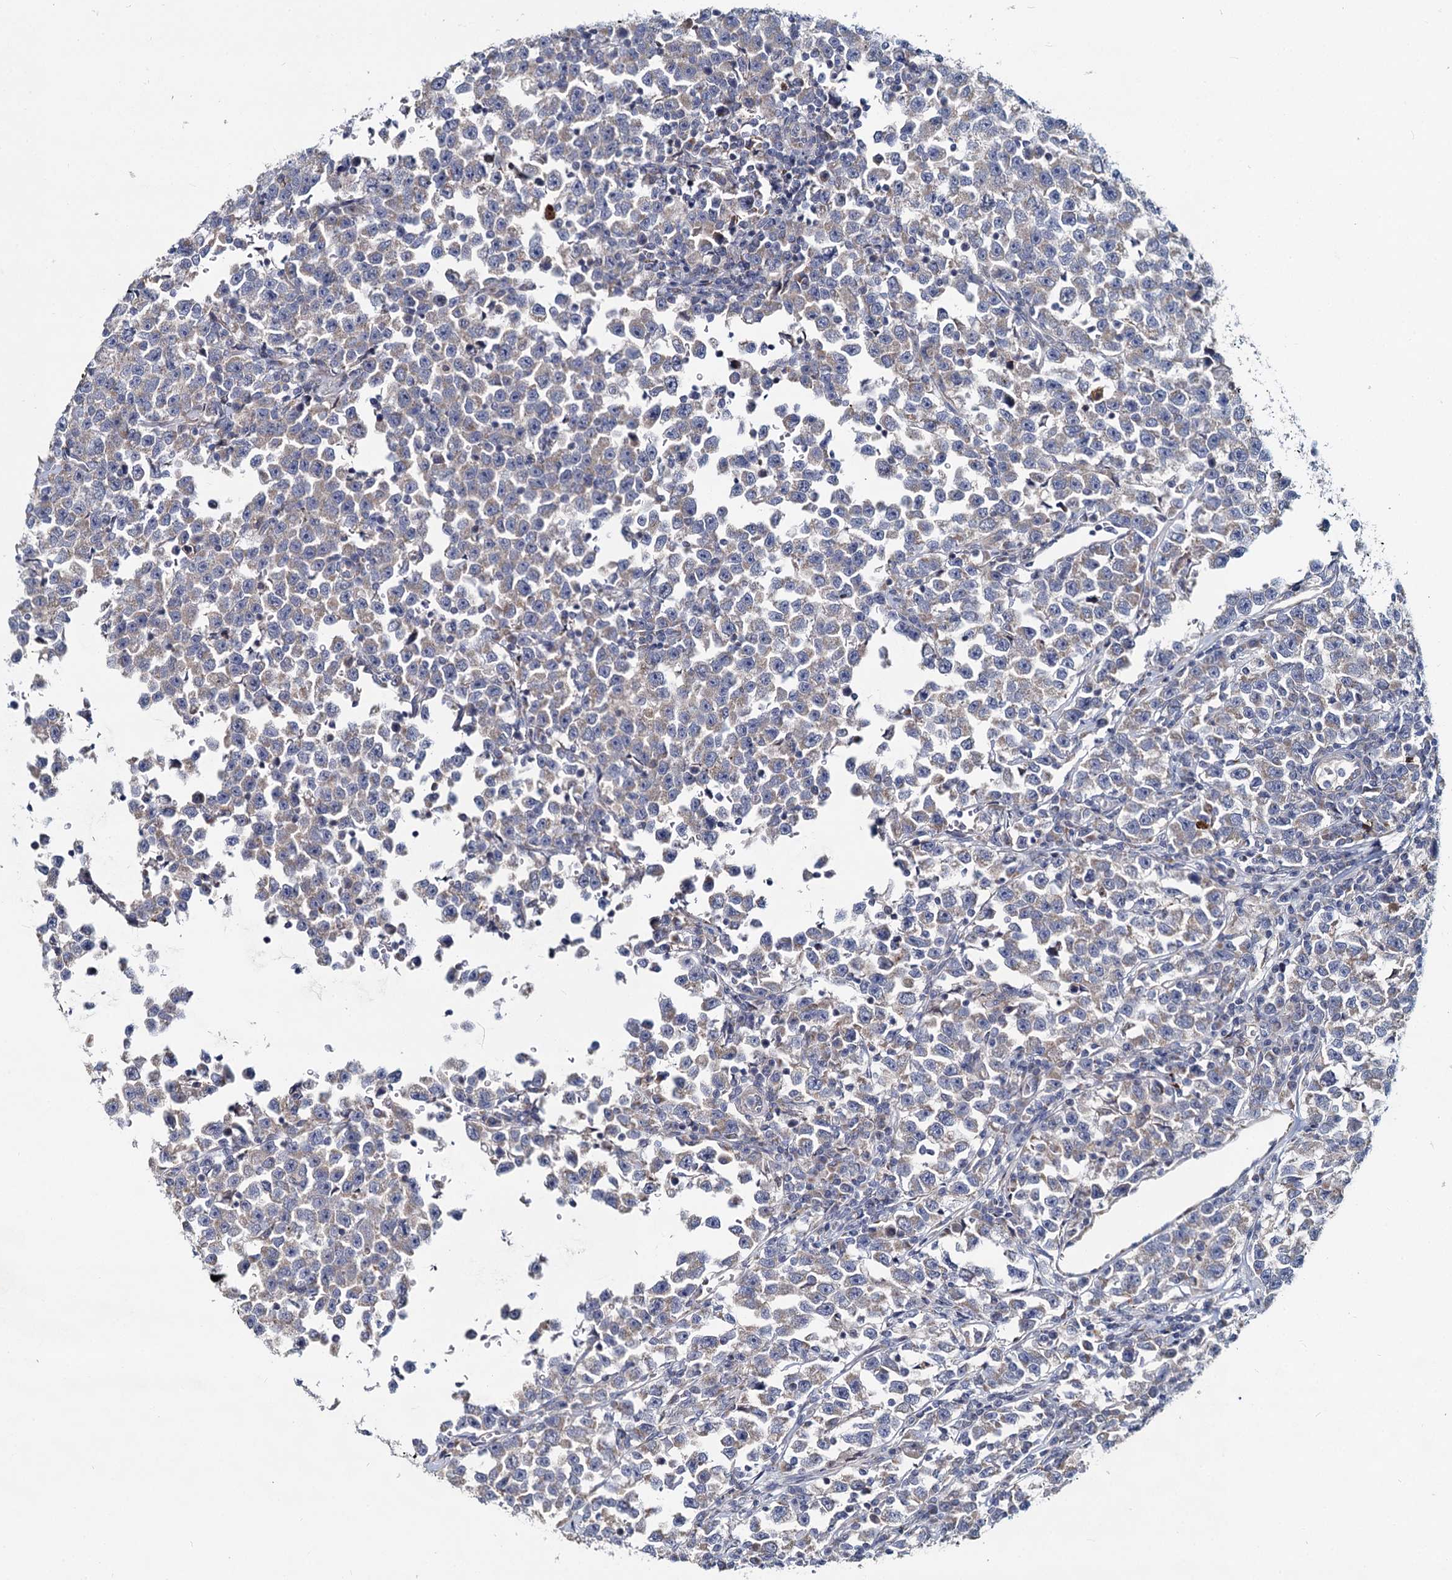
{"staining": {"intensity": "weak", "quantity": "25%-75%", "location": "cytoplasmic/membranous"}, "tissue": "testis cancer", "cell_type": "Tumor cells", "image_type": "cancer", "snomed": [{"axis": "morphology", "description": "Normal tissue, NOS"}, {"axis": "morphology", "description": "Seminoma, NOS"}, {"axis": "topography", "description": "Testis"}], "caption": "About 25%-75% of tumor cells in testis cancer demonstrate weak cytoplasmic/membranous protein staining as visualized by brown immunohistochemical staining.", "gene": "DCUN1D2", "patient": {"sex": "male", "age": 43}}